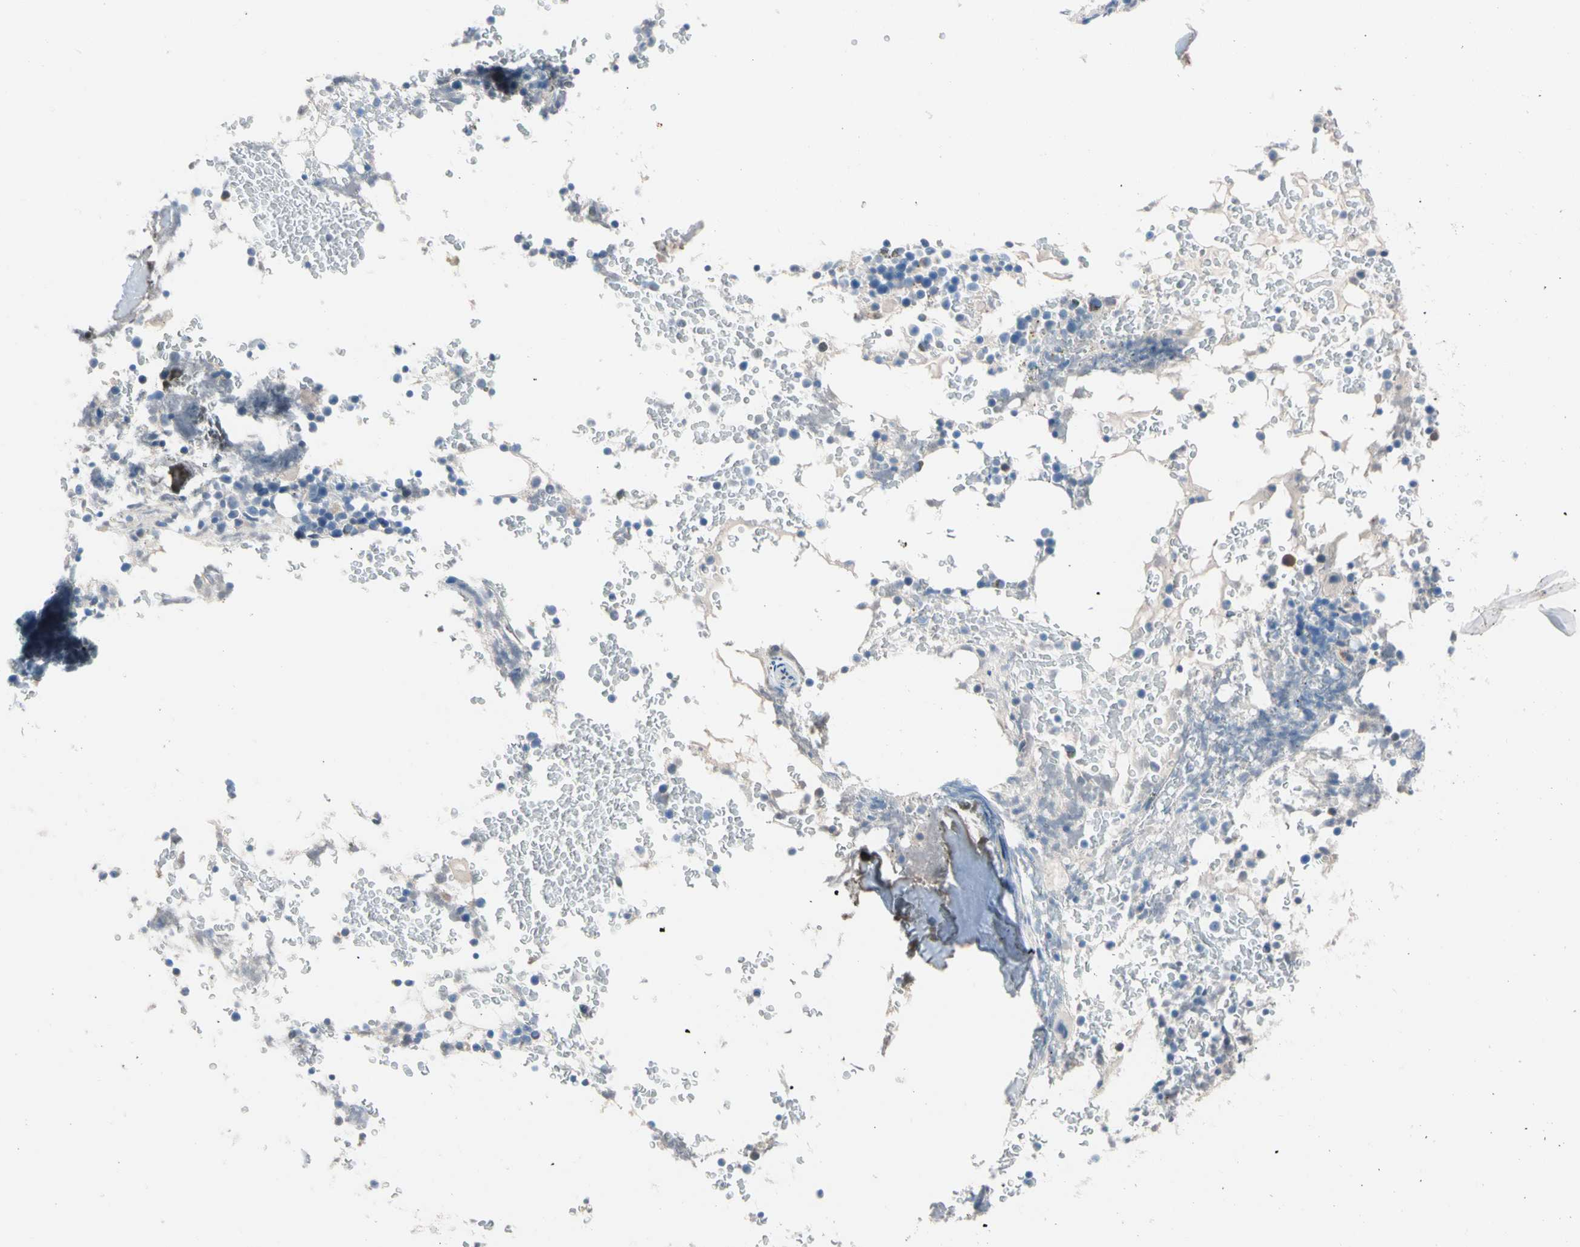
{"staining": {"intensity": "negative", "quantity": "none", "location": "none"}, "tissue": "bone marrow", "cell_type": "Hematopoietic cells", "image_type": "normal", "snomed": [{"axis": "morphology", "description": "Normal tissue, NOS"}, {"axis": "topography", "description": "Bone marrow"}], "caption": "The micrograph shows no significant expression in hematopoietic cells of bone marrow. (DAB (3,3'-diaminobenzidine) immunohistochemistry (IHC) with hematoxylin counter stain).", "gene": "CASQ1", "patient": {"sex": "female", "age": 66}}